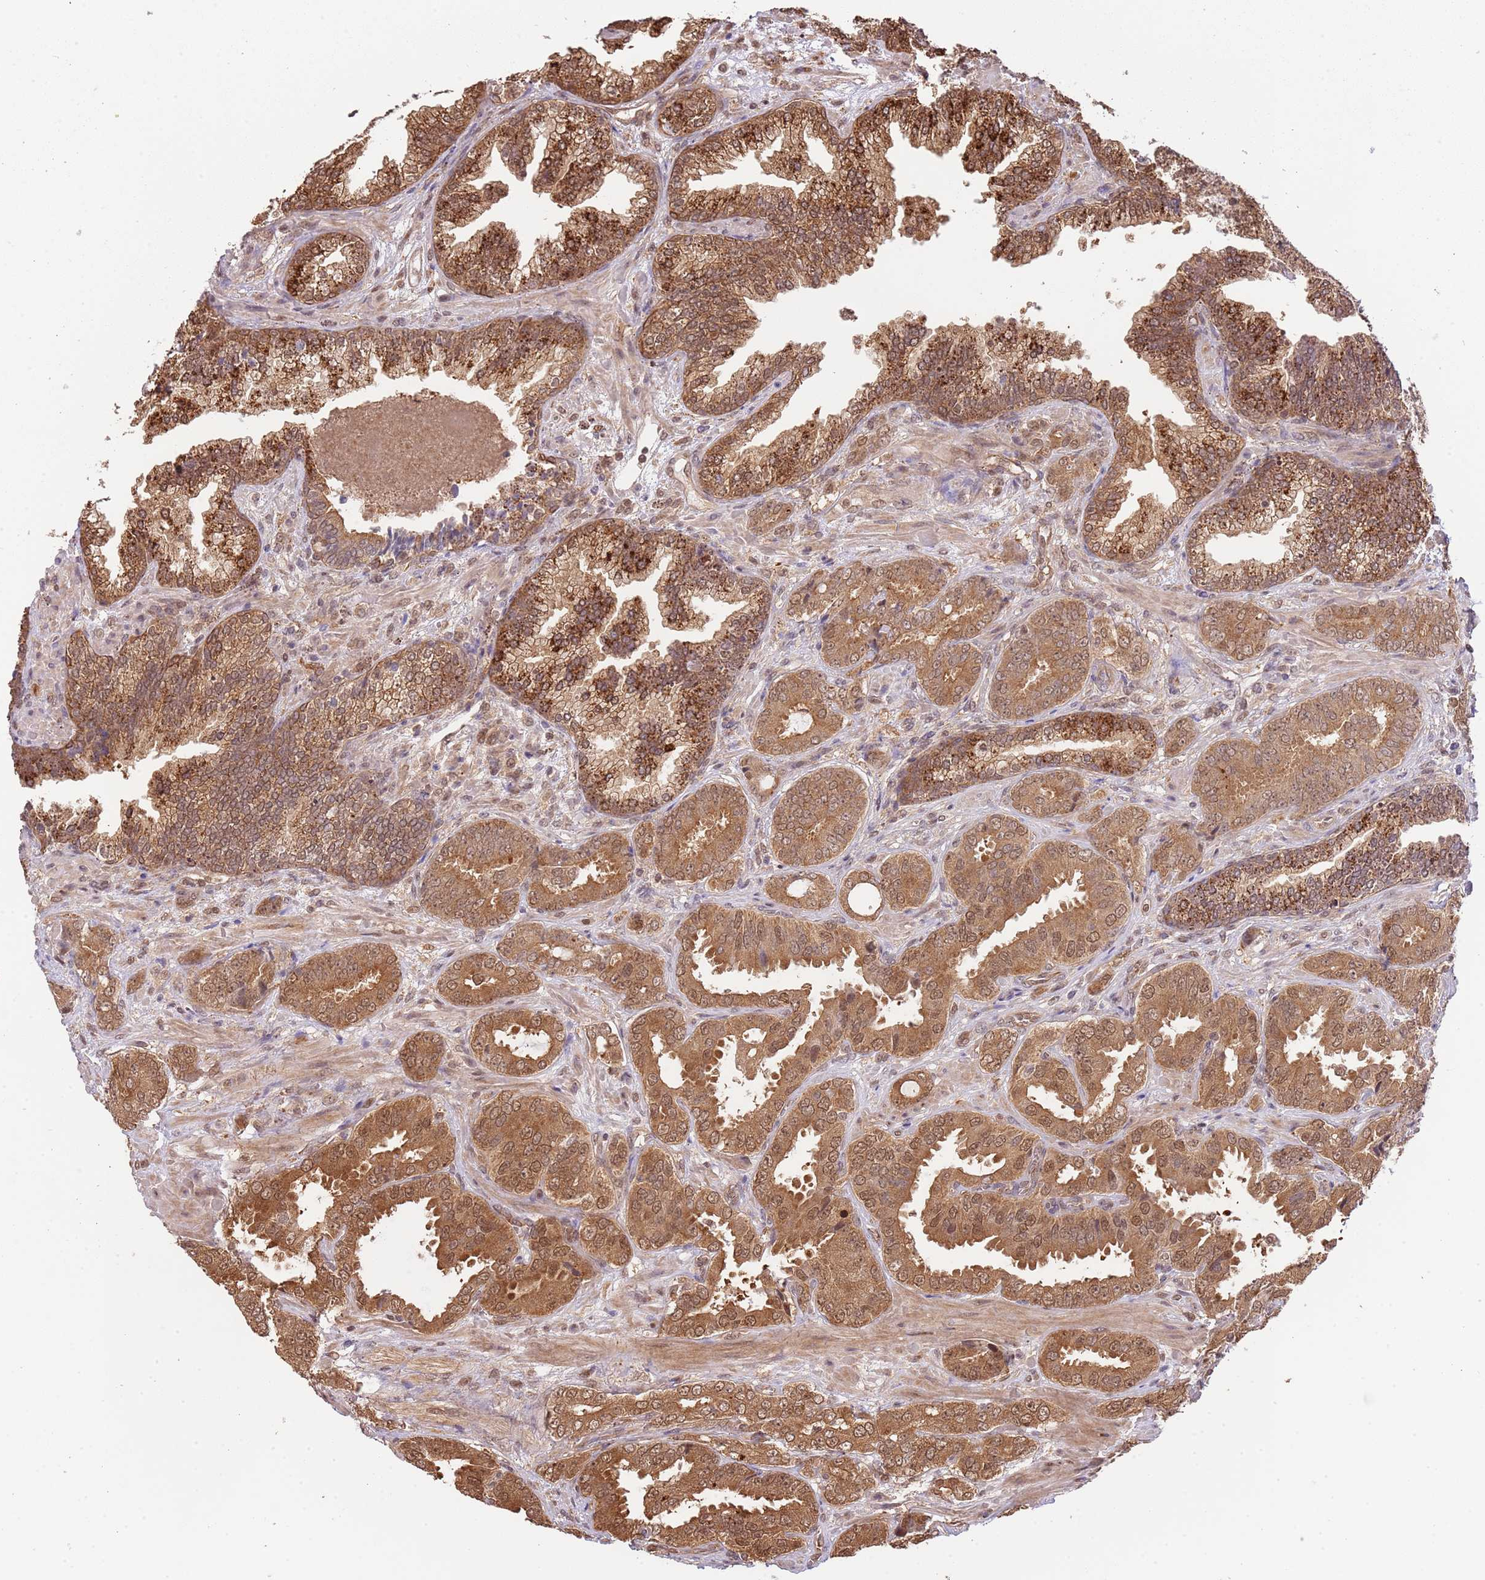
{"staining": {"intensity": "moderate", "quantity": ">75%", "location": "cytoplasmic/membranous,nuclear"}, "tissue": "prostate cancer", "cell_type": "Tumor cells", "image_type": "cancer", "snomed": [{"axis": "morphology", "description": "Adenocarcinoma, High grade"}, {"axis": "topography", "description": "Prostate"}], "caption": "IHC histopathology image of neoplastic tissue: high-grade adenocarcinoma (prostate) stained using IHC shows medium levels of moderate protein expression localized specifically in the cytoplasmic/membranous and nuclear of tumor cells, appearing as a cytoplasmic/membranous and nuclear brown color.", "gene": "PLSCR5", "patient": {"sex": "male", "age": 71}}